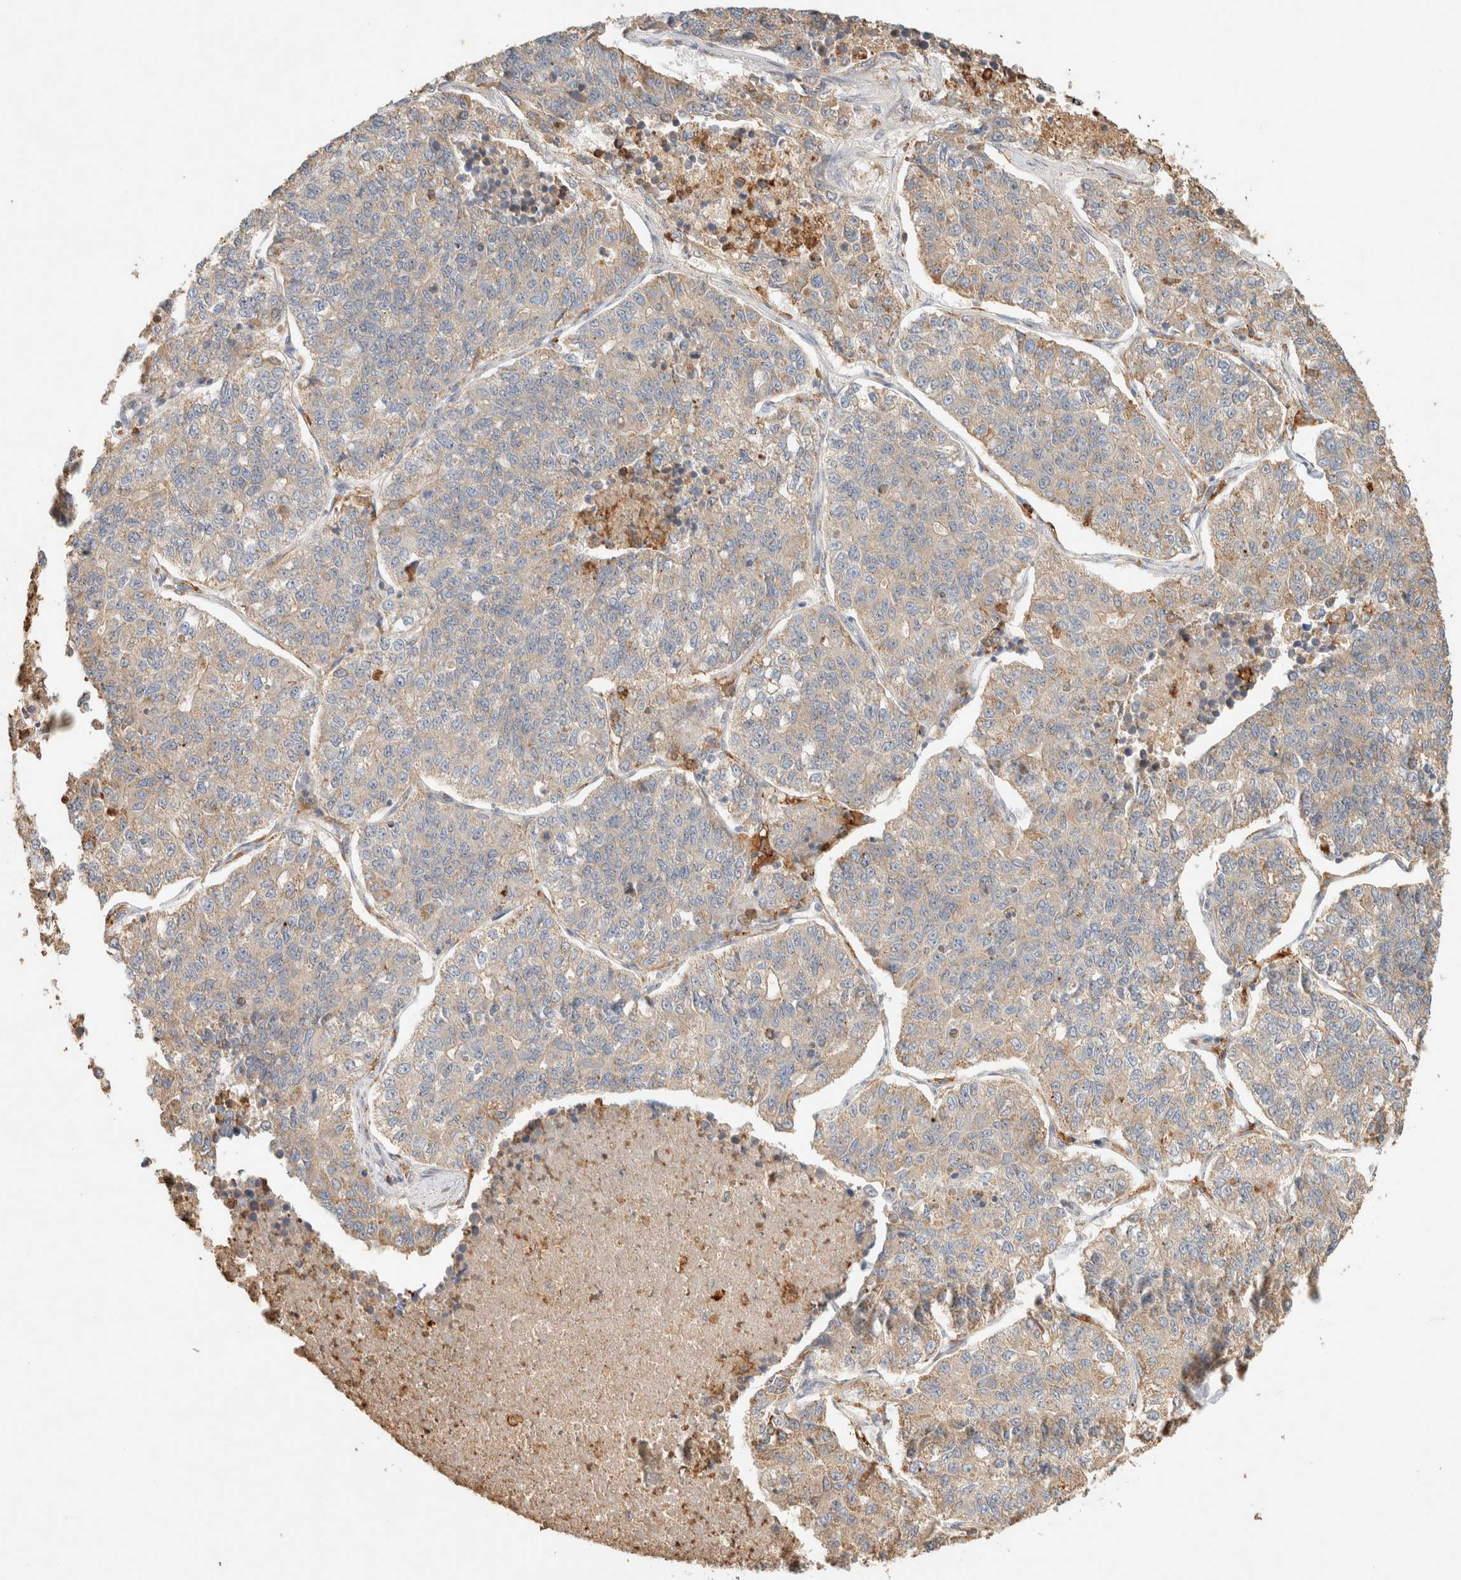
{"staining": {"intensity": "weak", "quantity": ">75%", "location": "cytoplasmic/membranous"}, "tissue": "lung cancer", "cell_type": "Tumor cells", "image_type": "cancer", "snomed": [{"axis": "morphology", "description": "Adenocarcinoma, NOS"}, {"axis": "topography", "description": "Lung"}], "caption": "Protein expression analysis of human lung cancer reveals weak cytoplasmic/membranous staining in approximately >75% of tumor cells.", "gene": "TTC3", "patient": {"sex": "male", "age": 49}}